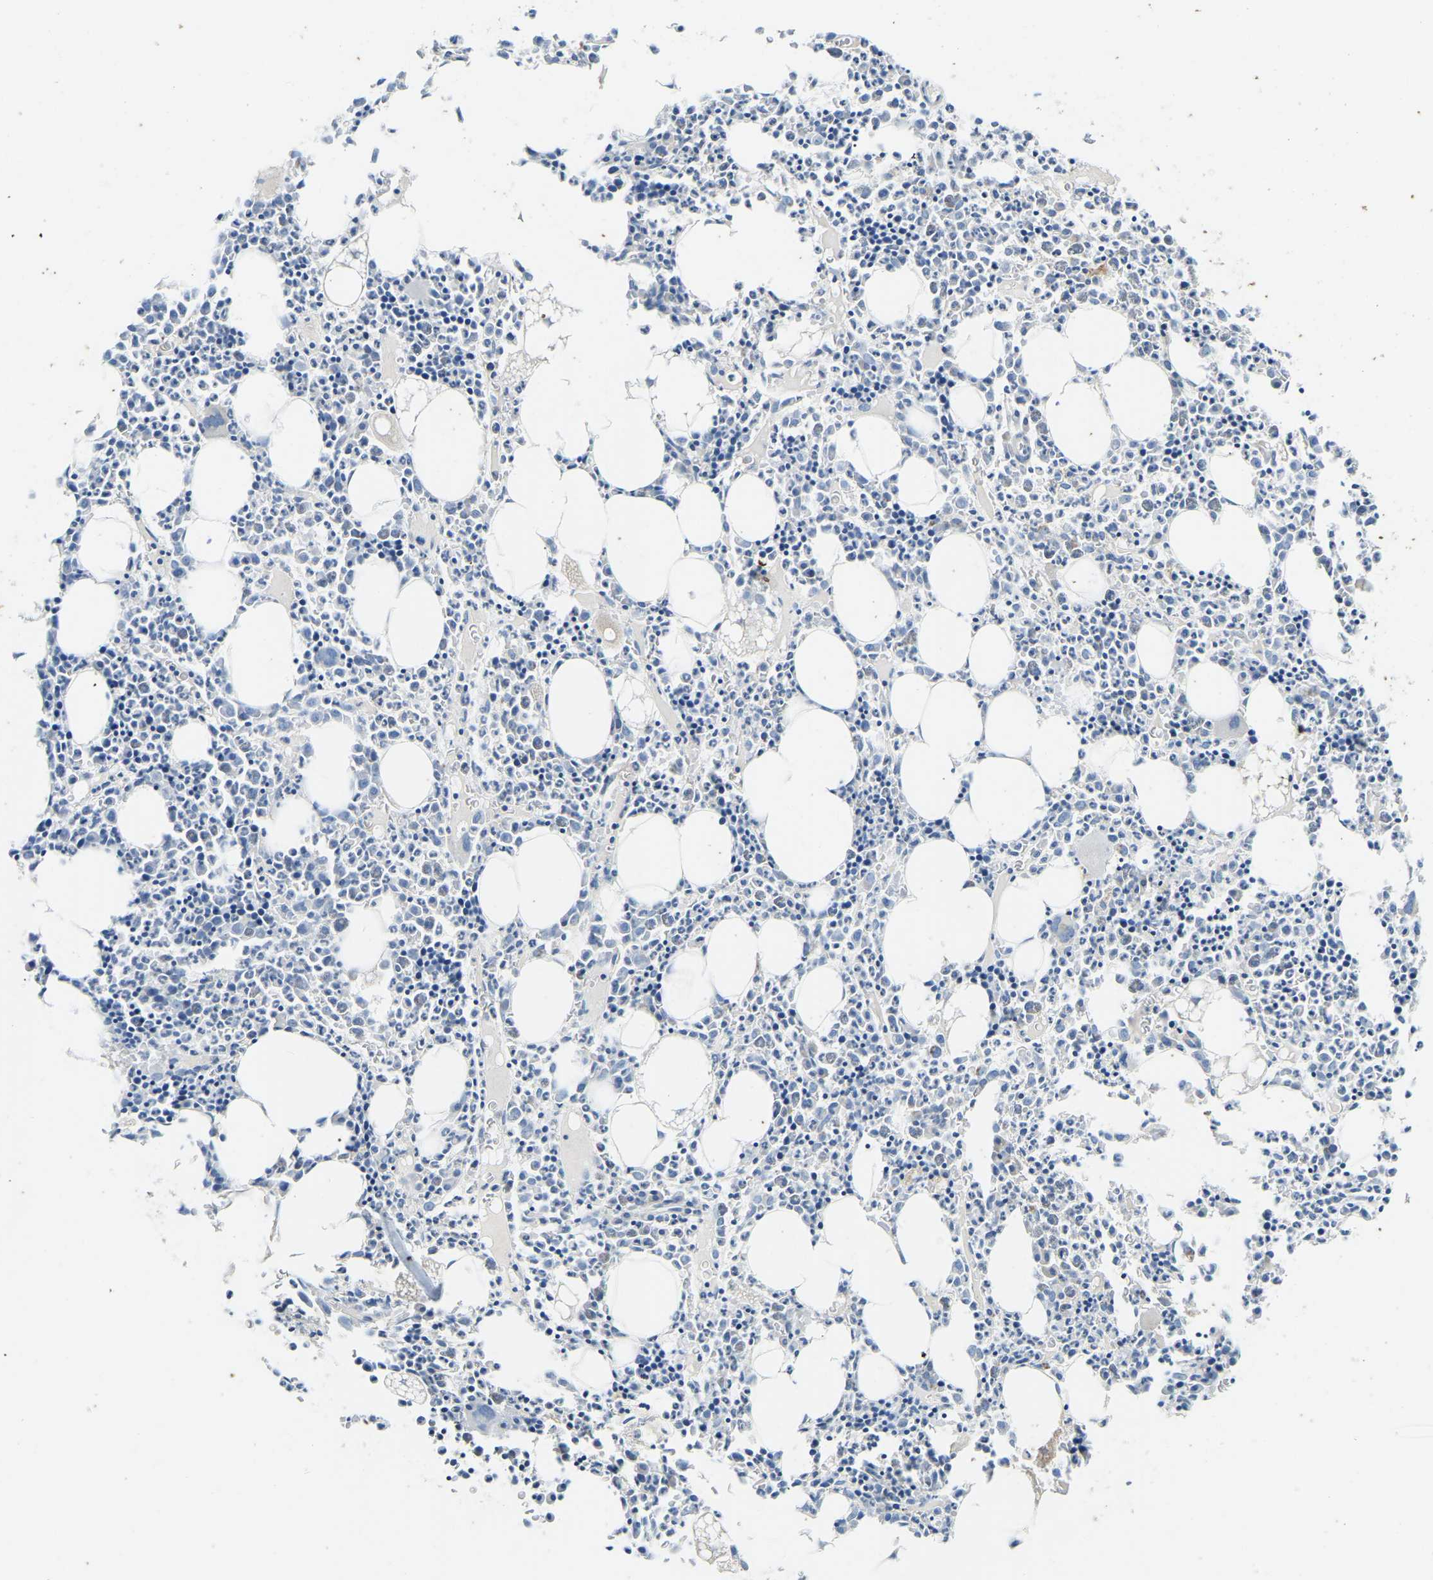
{"staining": {"intensity": "moderate", "quantity": "<25%", "location": "cytoplasmic/membranous"}, "tissue": "bone marrow", "cell_type": "Hematopoietic cells", "image_type": "normal", "snomed": [{"axis": "morphology", "description": "Normal tissue, NOS"}, {"axis": "morphology", "description": "Inflammation, NOS"}, {"axis": "topography", "description": "Bone marrow"}], "caption": "Brown immunohistochemical staining in benign bone marrow displays moderate cytoplasmic/membranous staining in approximately <25% of hematopoietic cells.", "gene": "ZNF200", "patient": {"sex": "female", "age": 40}}